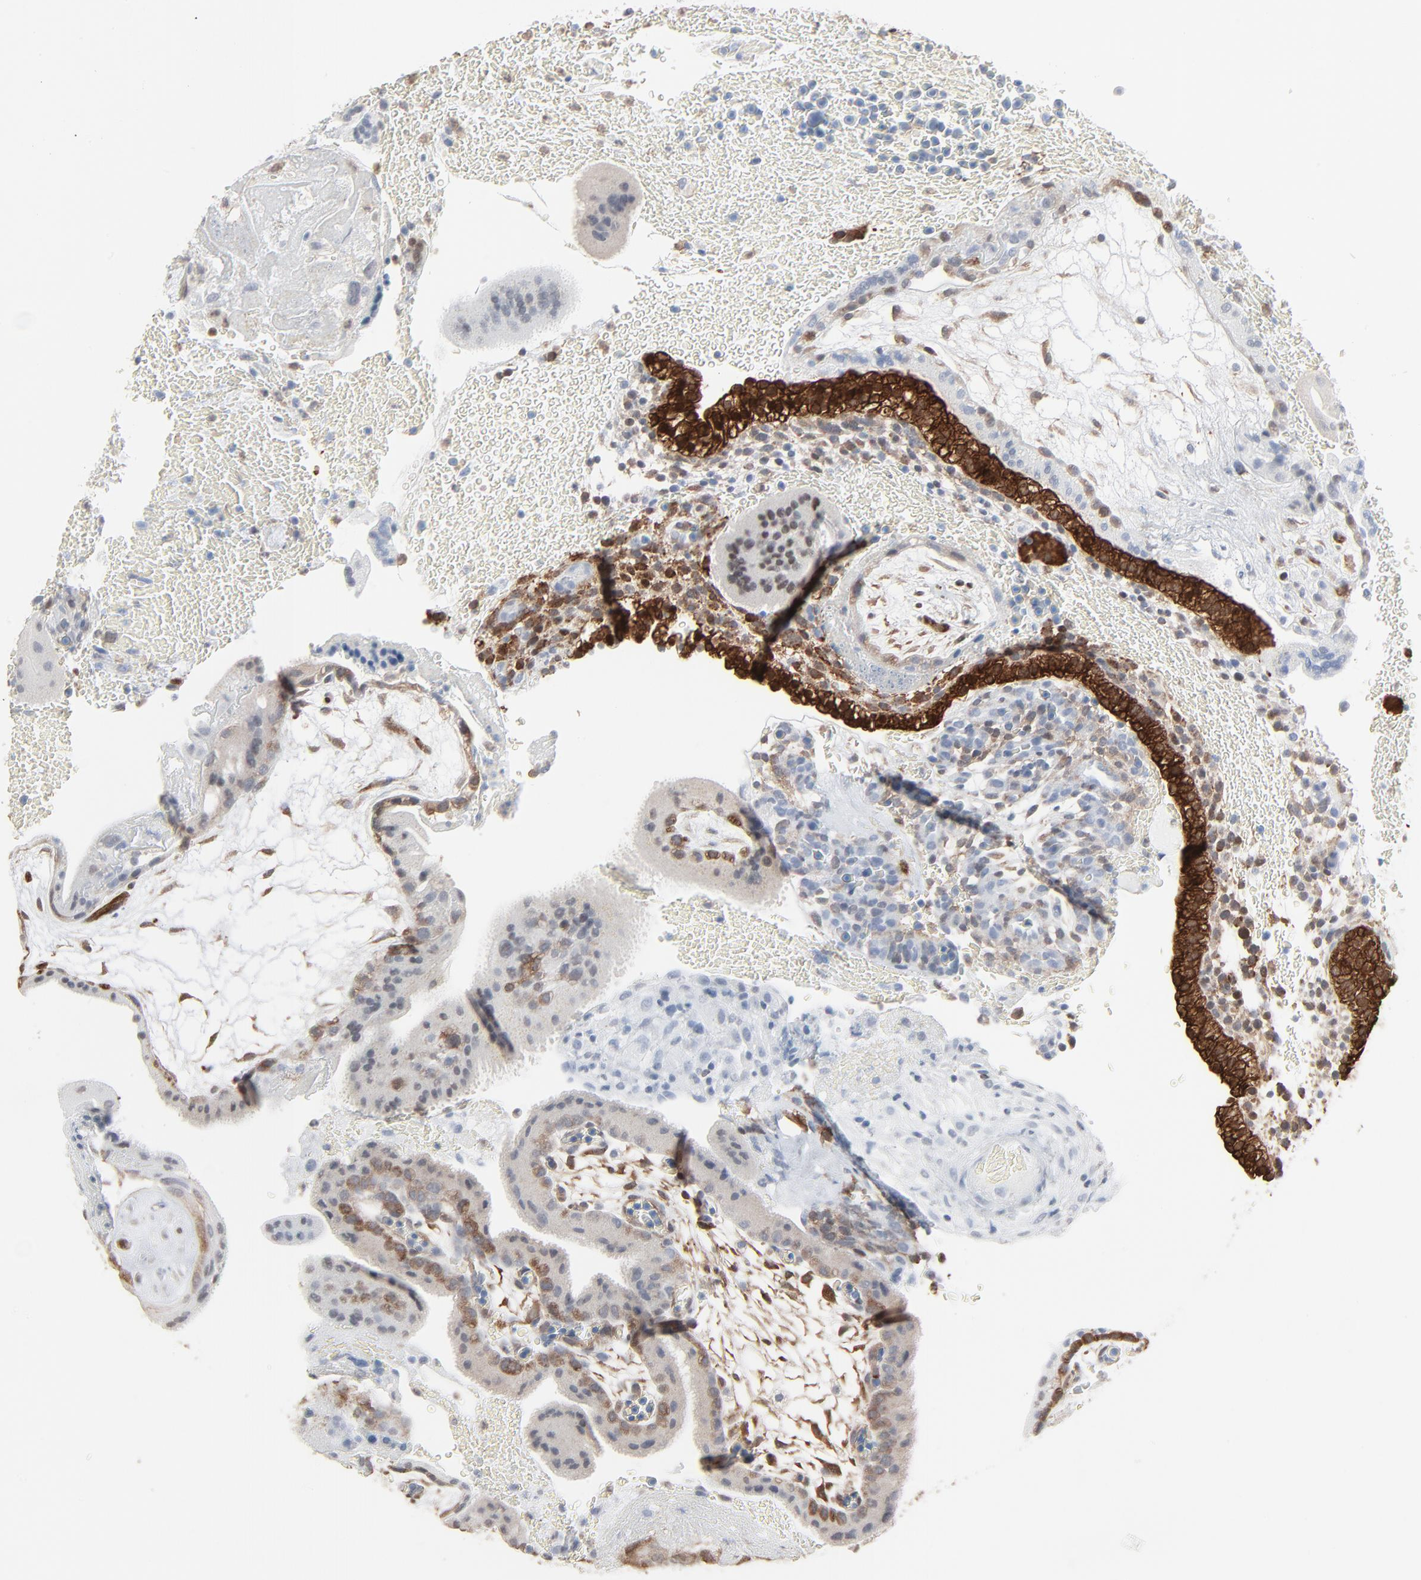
{"staining": {"intensity": "strong", "quantity": "25%-75%", "location": "cytoplasmic/membranous"}, "tissue": "placenta", "cell_type": "Trophoblastic cells", "image_type": "normal", "snomed": [{"axis": "morphology", "description": "Normal tissue, NOS"}, {"axis": "topography", "description": "Placenta"}], "caption": "Brown immunohistochemical staining in normal human placenta demonstrates strong cytoplasmic/membranous staining in approximately 25%-75% of trophoblastic cells.", "gene": "PHGDH", "patient": {"sex": "female", "age": 19}}